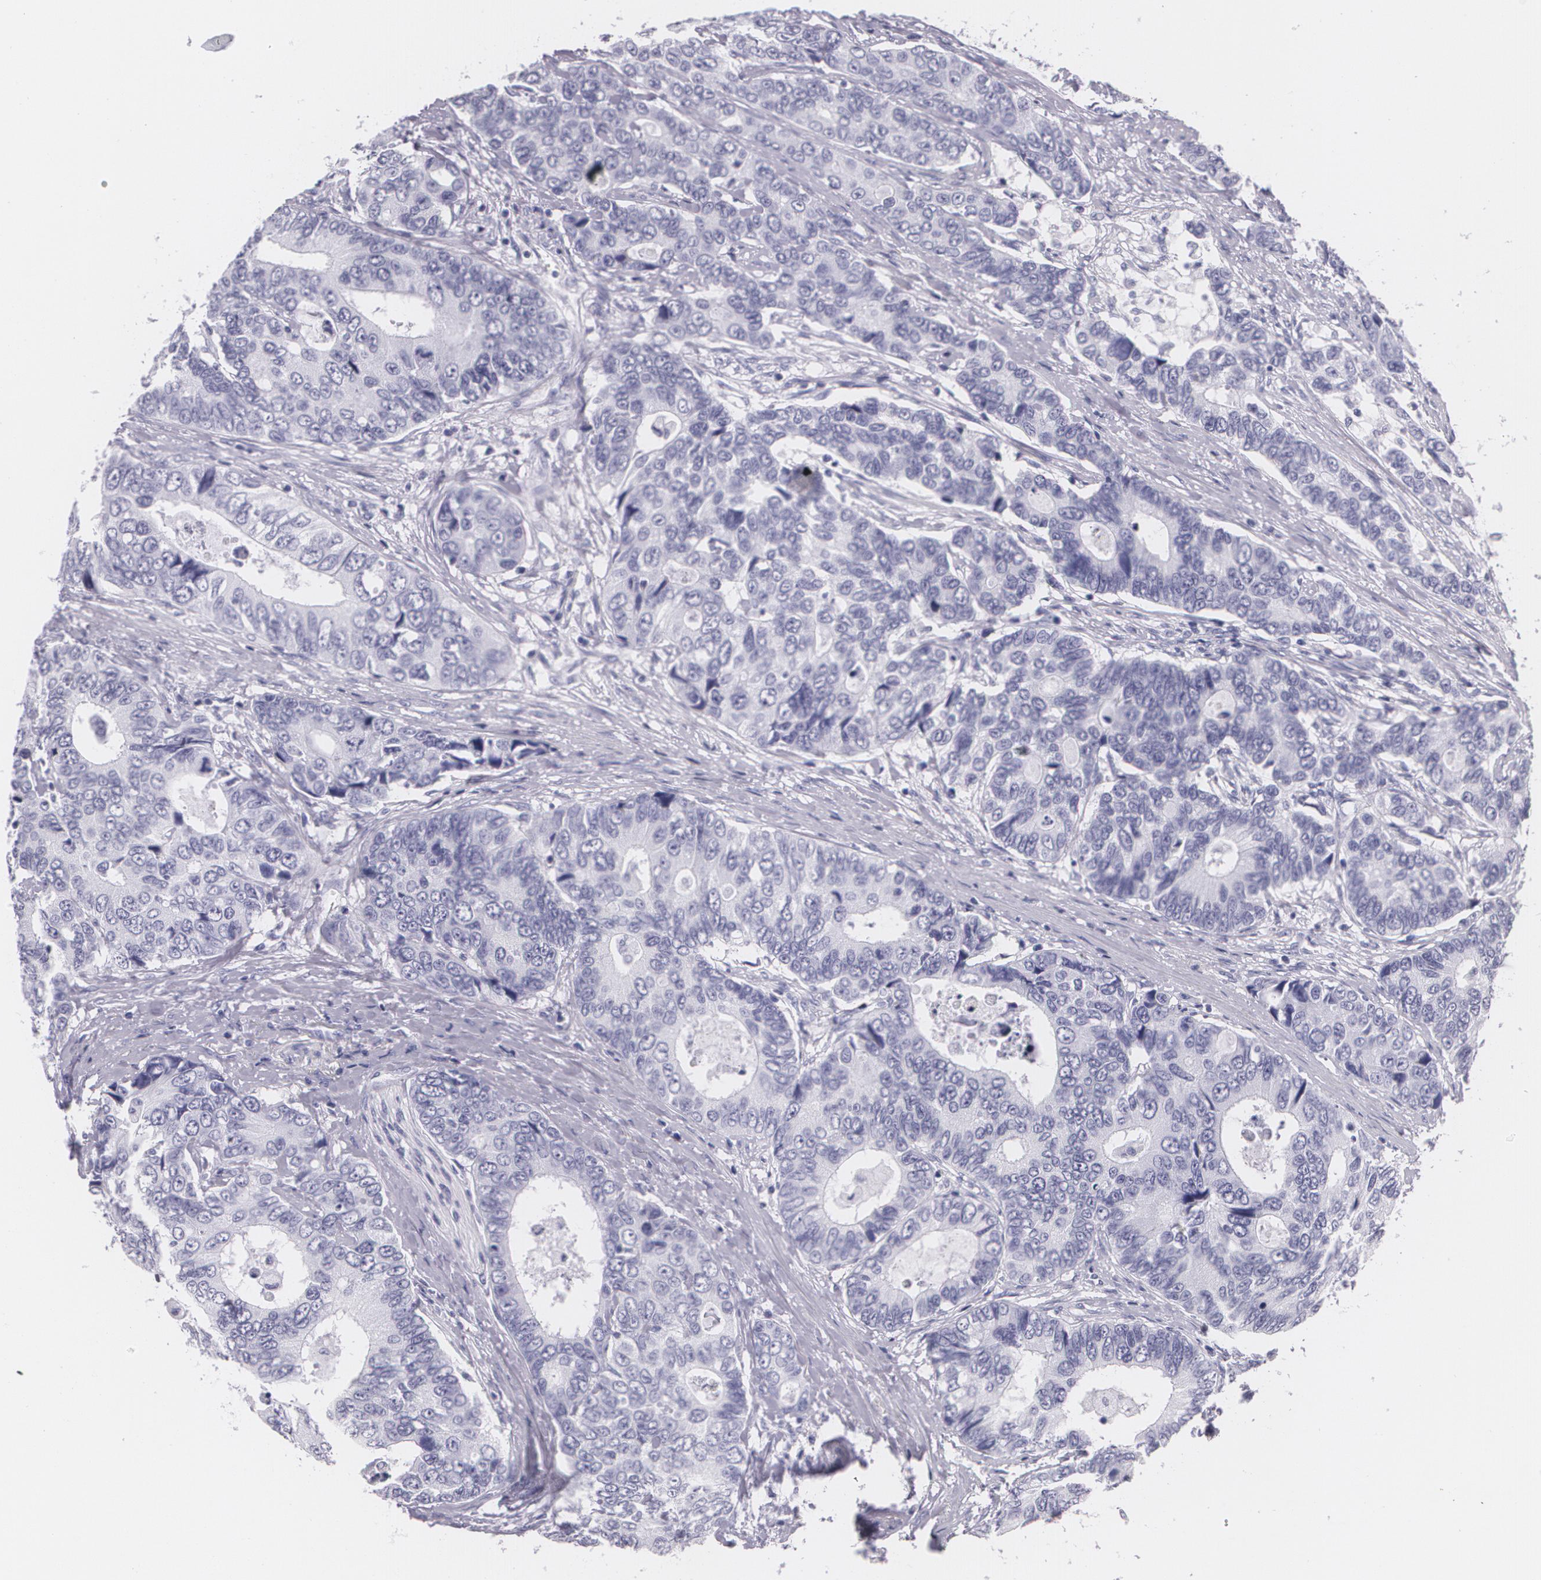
{"staining": {"intensity": "negative", "quantity": "none", "location": "none"}, "tissue": "colorectal cancer", "cell_type": "Tumor cells", "image_type": "cancer", "snomed": [{"axis": "morphology", "description": "Adenocarcinoma, NOS"}, {"axis": "topography", "description": "Rectum"}], "caption": "Protein analysis of colorectal cancer demonstrates no significant expression in tumor cells.", "gene": "DLG4", "patient": {"sex": "female", "age": 67}}